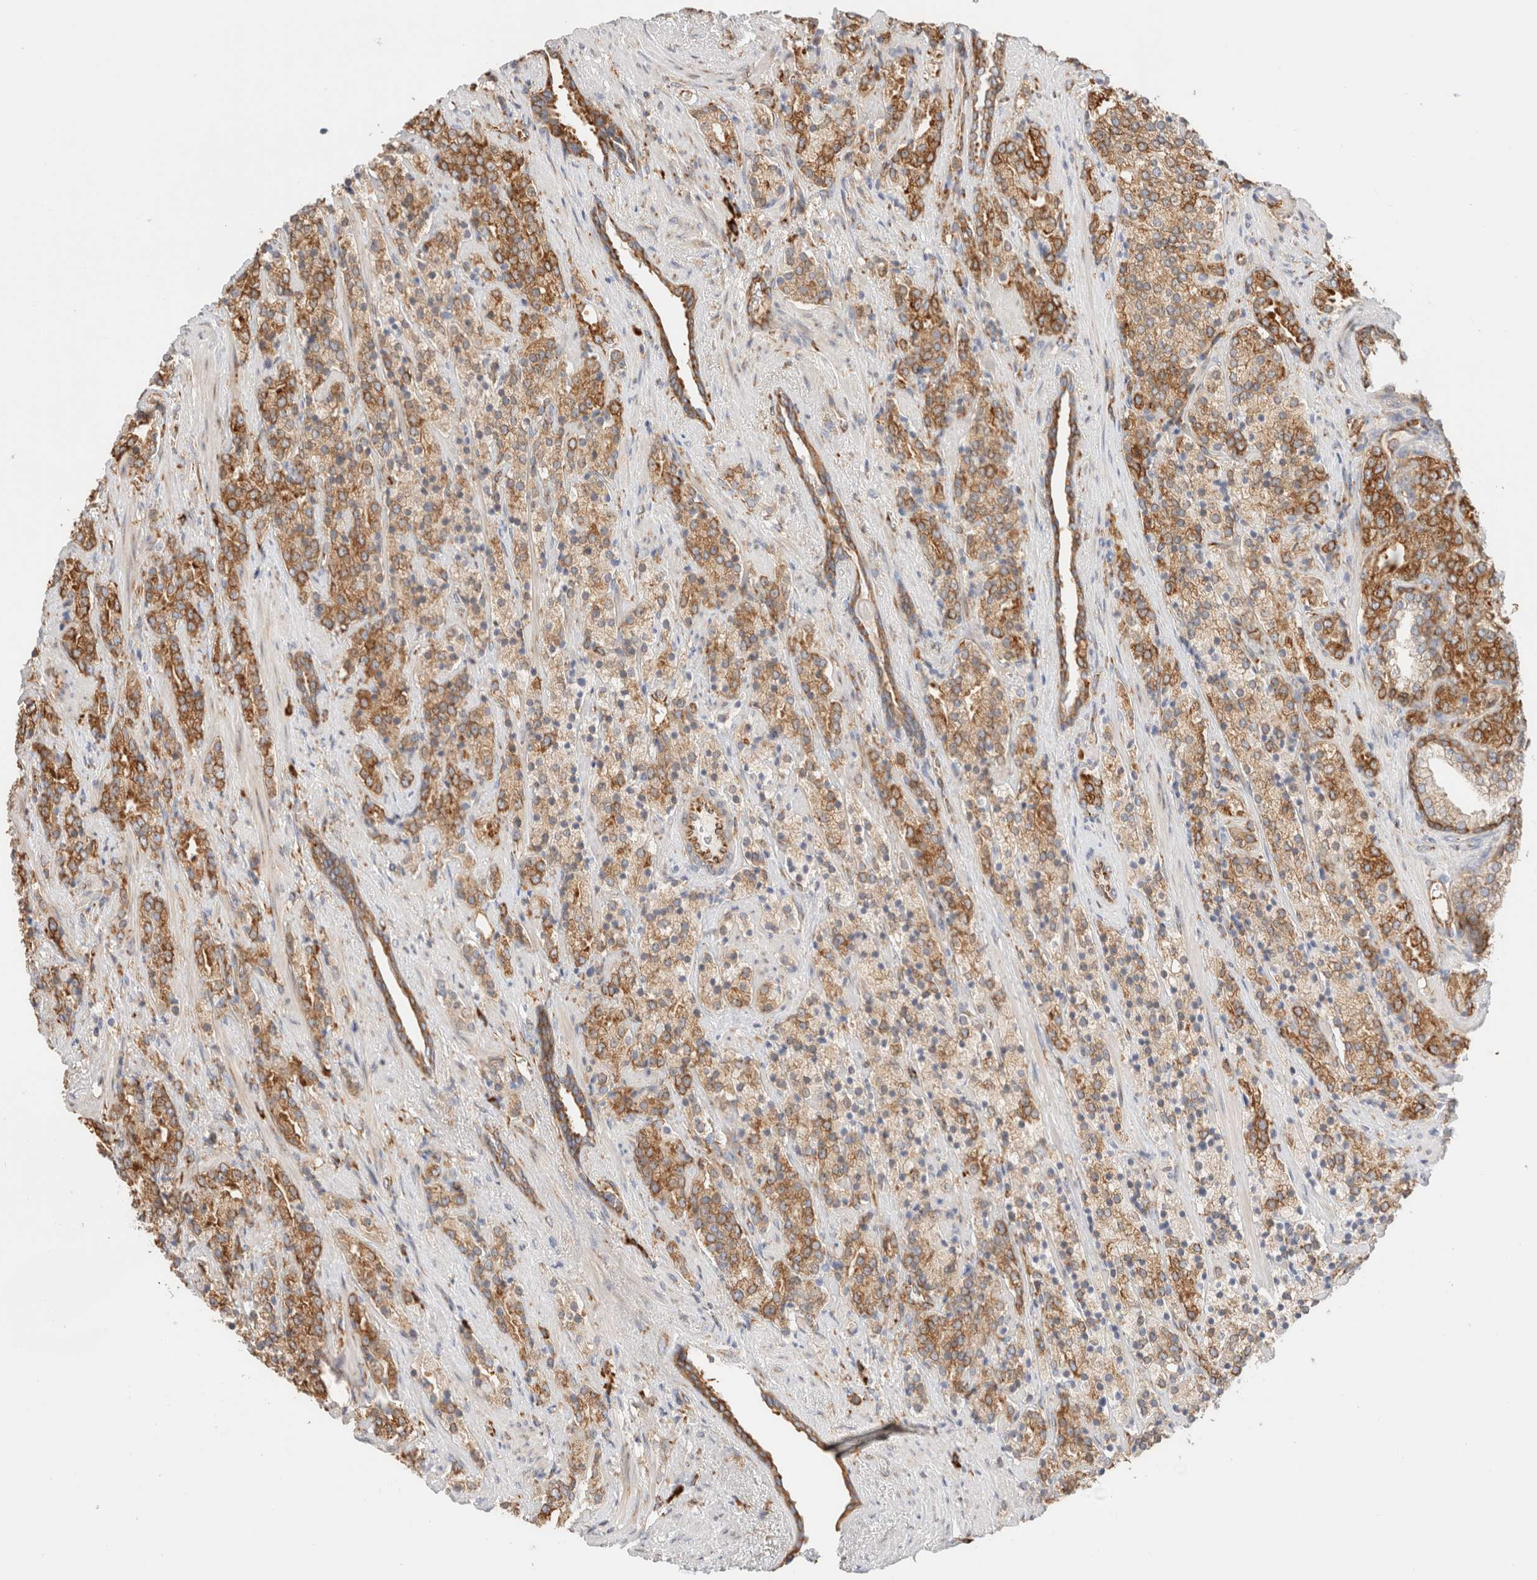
{"staining": {"intensity": "moderate", "quantity": ">75%", "location": "cytoplasmic/membranous"}, "tissue": "prostate cancer", "cell_type": "Tumor cells", "image_type": "cancer", "snomed": [{"axis": "morphology", "description": "Adenocarcinoma, High grade"}, {"axis": "topography", "description": "Prostate"}], "caption": "A micrograph of prostate cancer stained for a protein reveals moderate cytoplasmic/membranous brown staining in tumor cells.", "gene": "ZC2HC1A", "patient": {"sex": "male", "age": 71}}